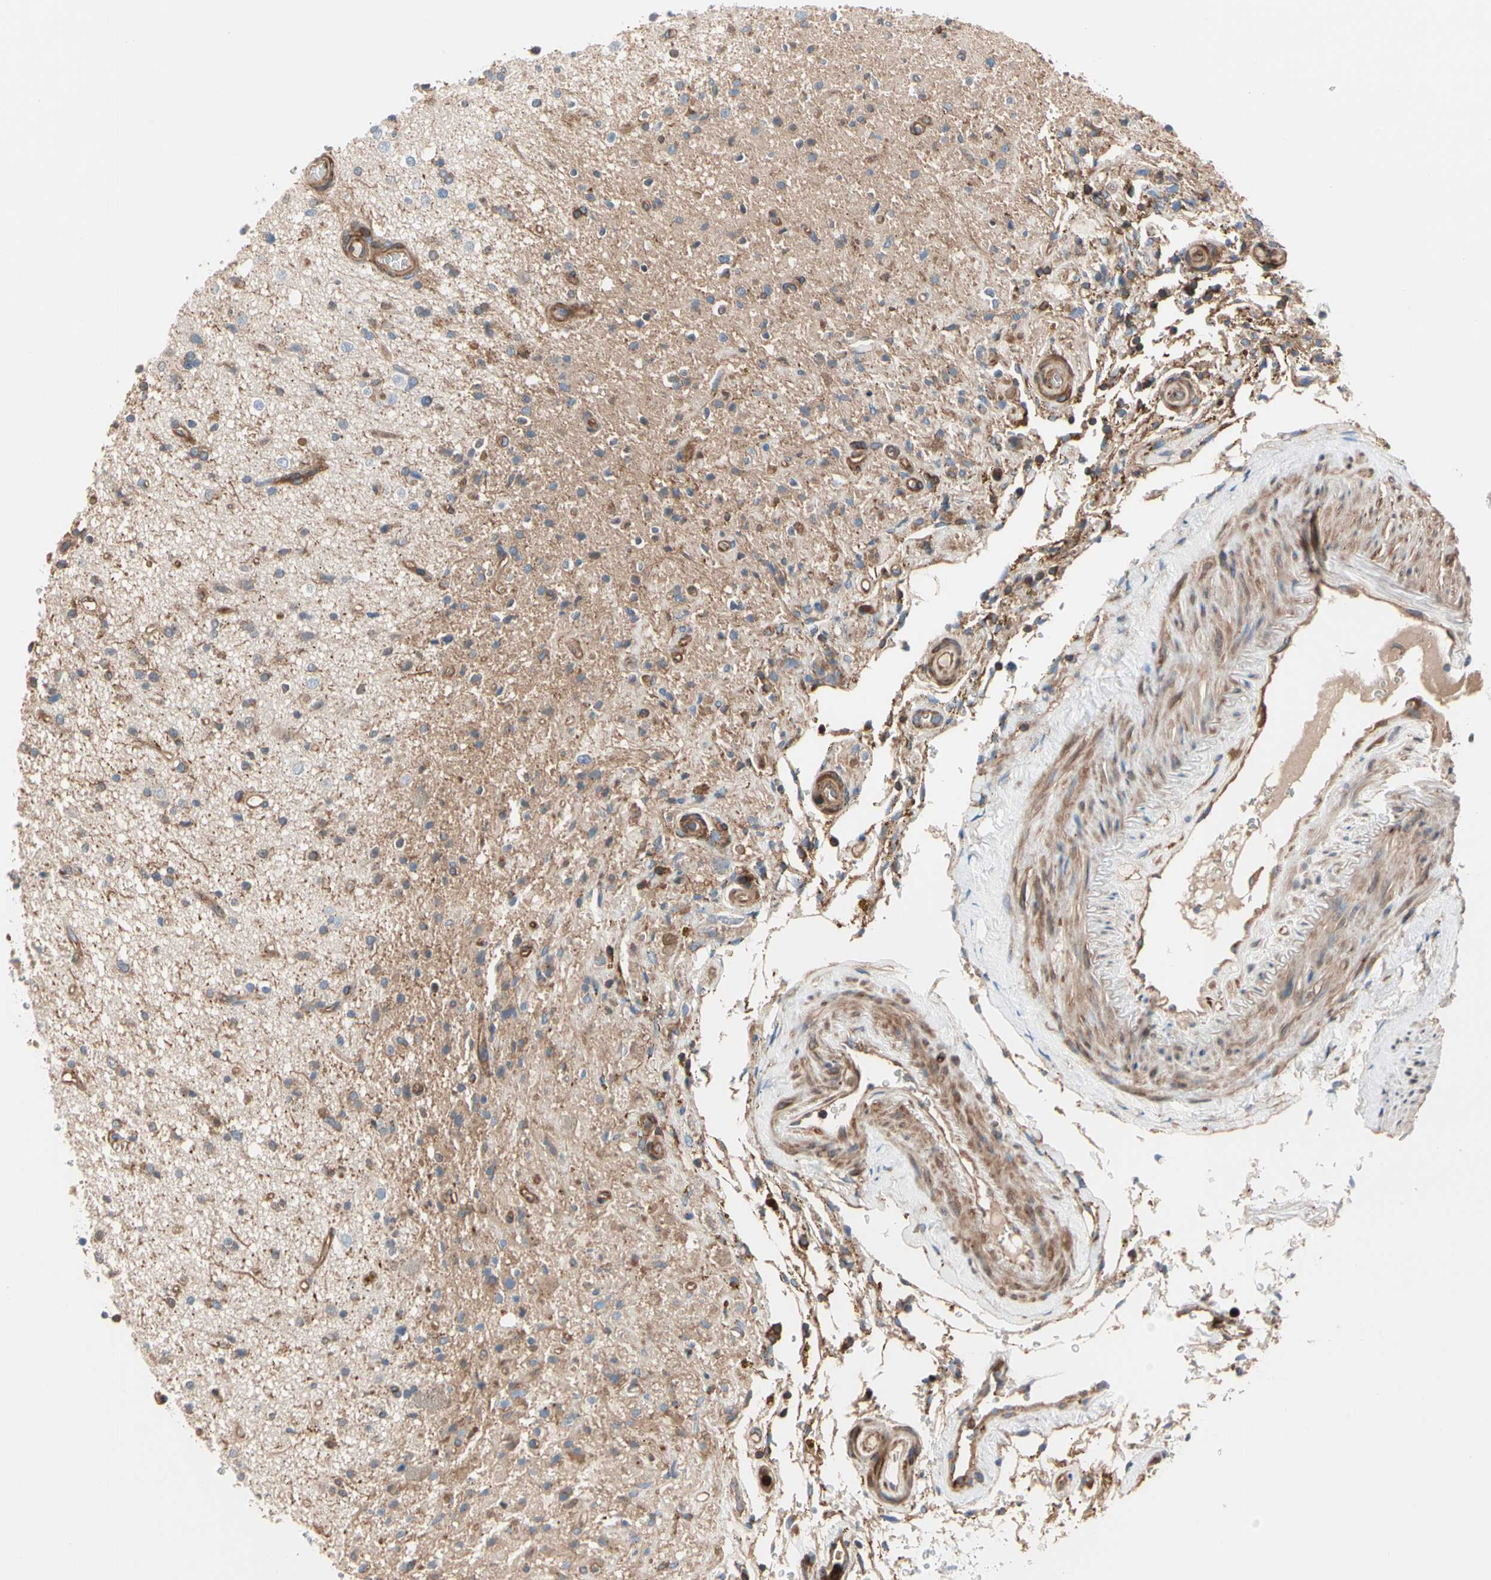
{"staining": {"intensity": "moderate", "quantity": "25%-75%", "location": "cytoplasmic/membranous"}, "tissue": "glioma", "cell_type": "Tumor cells", "image_type": "cancer", "snomed": [{"axis": "morphology", "description": "Glioma, malignant, High grade"}, {"axis": "topography", "description": "Brain"}], "caption": "Human malignant high-grade glioma stained with a protein marker demonstrates moderate staining in tumor cells.", "gene": "ROCK1", "patient": {"sex": "male", "age": 33}}